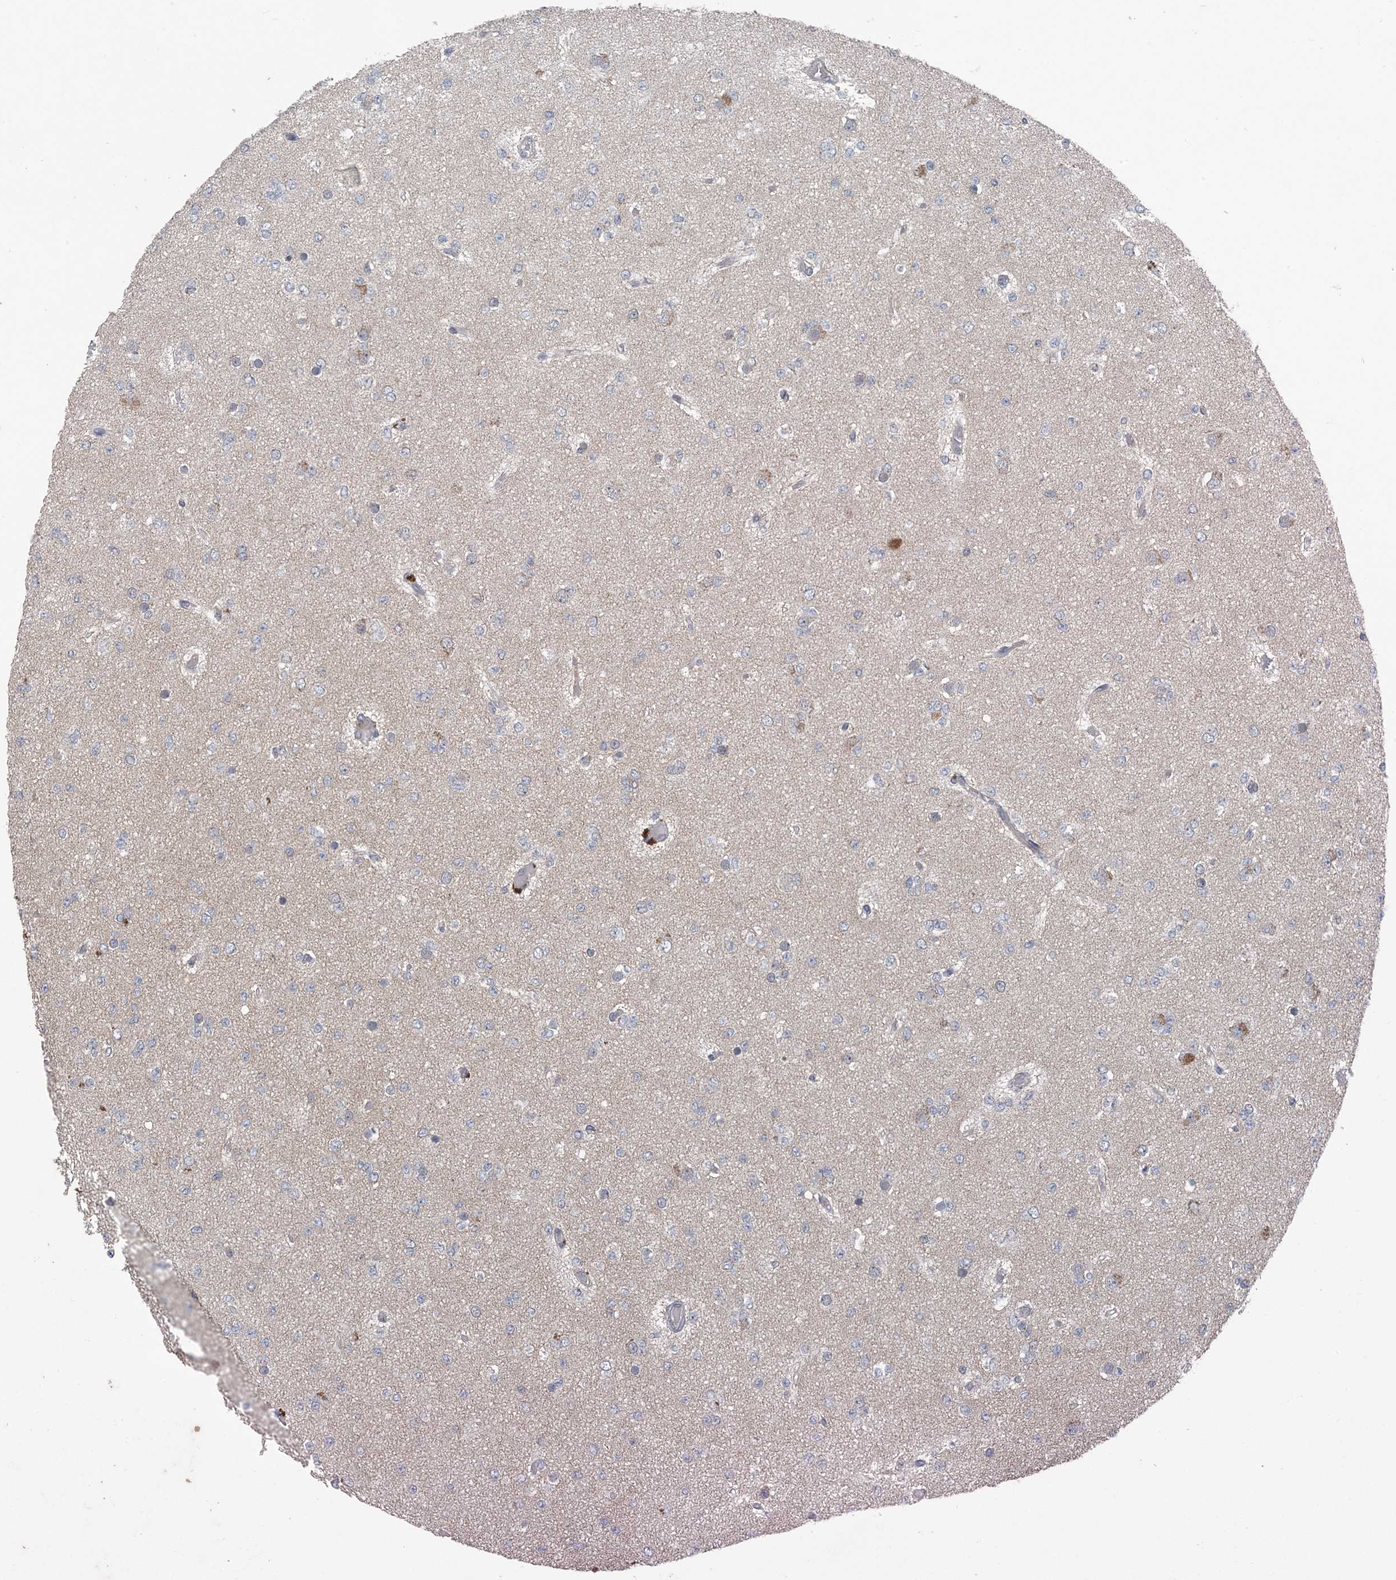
{"staining": {"intensity": "negative", "quantity": "none", "location": "none"}, "tissue": "glioma", "cell_type": "Tumor cells", "image_type": "cancer", "snomed": [{"axis": "morphology", "description": "Glioma, malignant, Low grade"}, {"axis": "topography", "description": "Brain"}], "caption": "This is an immunohistochemistry photomicrograph of human malignant glioma (low-grade). There is no staining in tumor cells.", "gene": "MYO9B", "patient": {"sex": "female", "age": 22}}